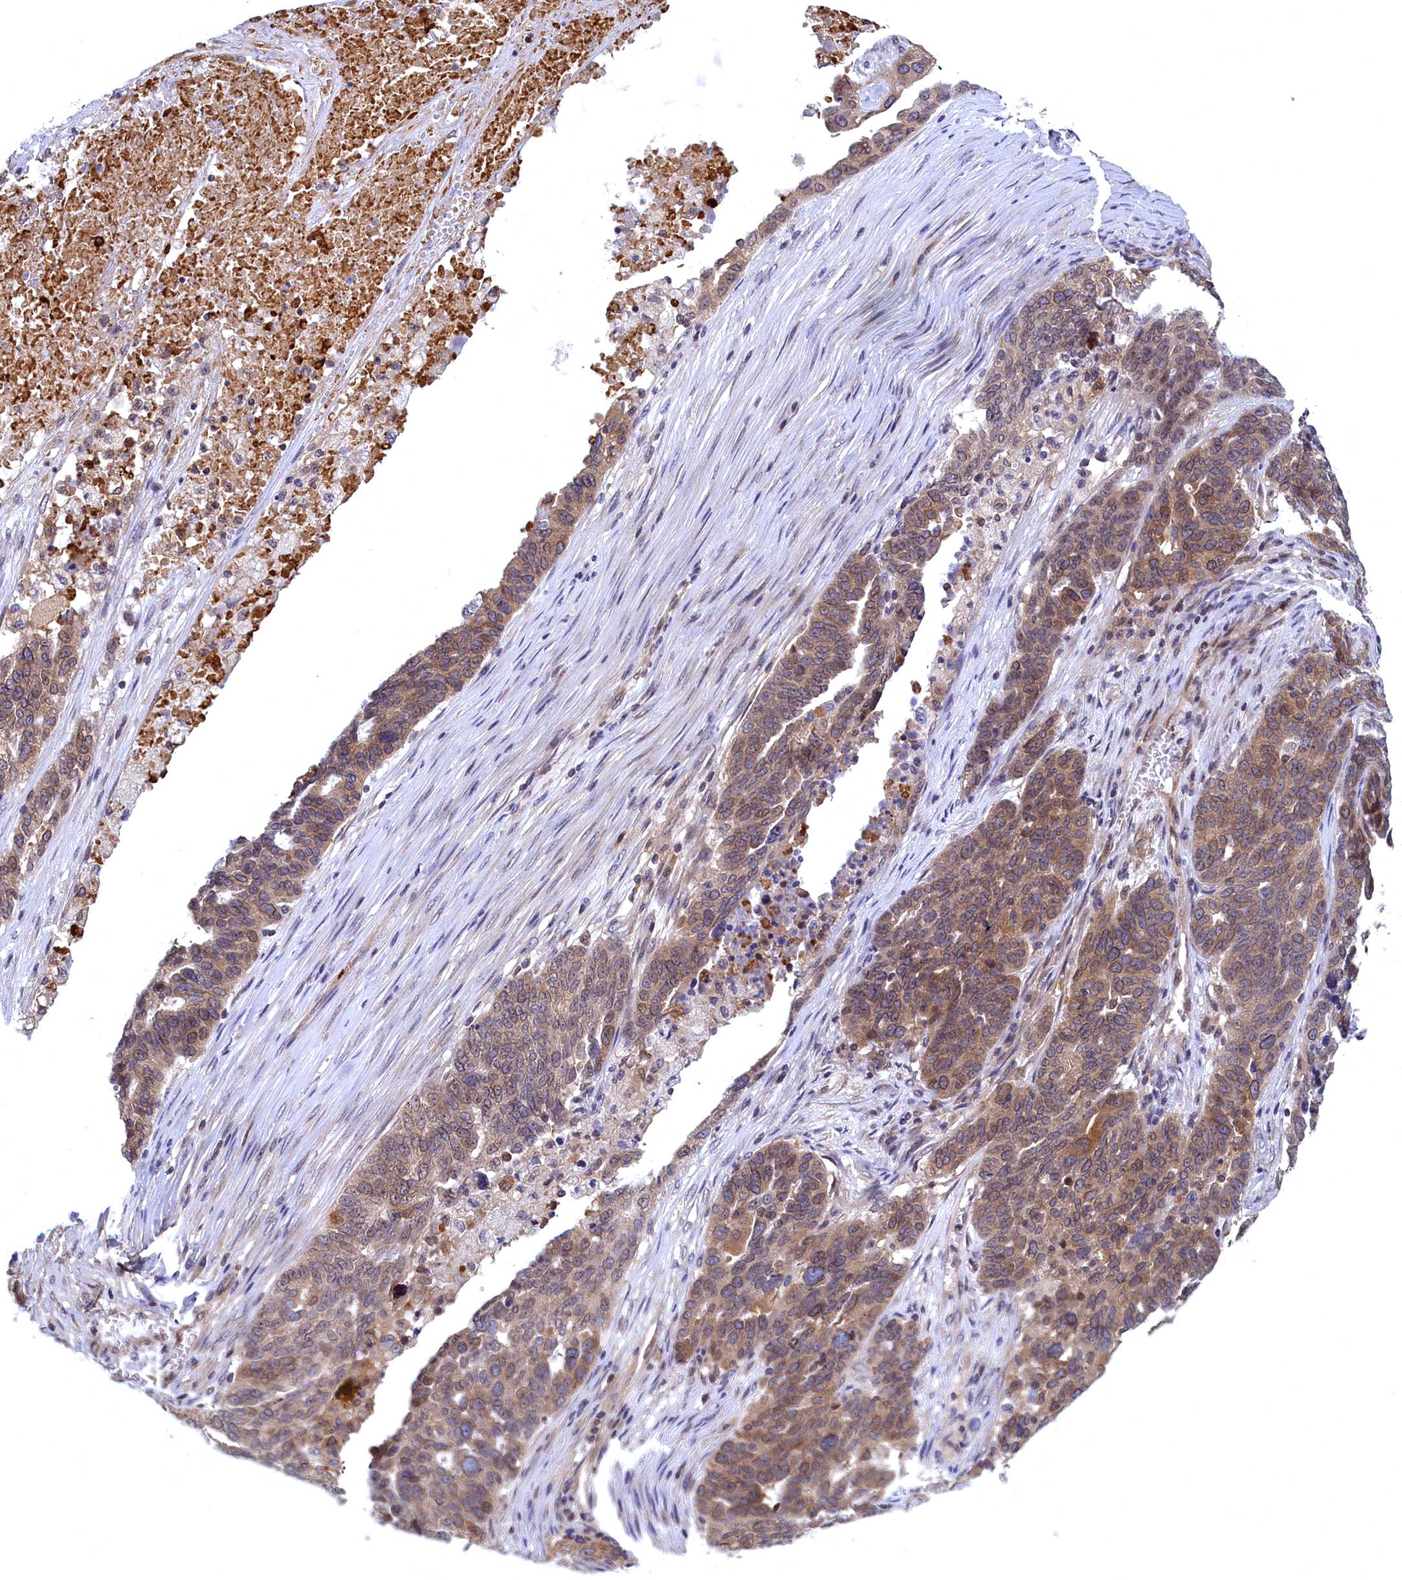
{"staining": {"intensity": "moderate", "quantity": ">75%", "location": "cytoplasmic/membranous,nuclear"}, "tissue": "ovarian cancer", "cell_type": "Tumor cells", "image_type": "cancer", "snomed": [{"axis": "morphology", "description": "Cystadenocarcinoma, serous, NOS"}, {"axis": "topography", "description": "Ovary"}], "caption": "Moderate cytoplasmic/membranous and nuclear protein positivity is seen in approximately >75% of tumor cells in ovarian serous cystadenocarcinoma. The staining was performed using DAB, with brown indicating positive protein expression. Nuclei are stained blue with hematoxylin.", "gene": "NAA10", "patient": {"sex": "female", "age": 59}}